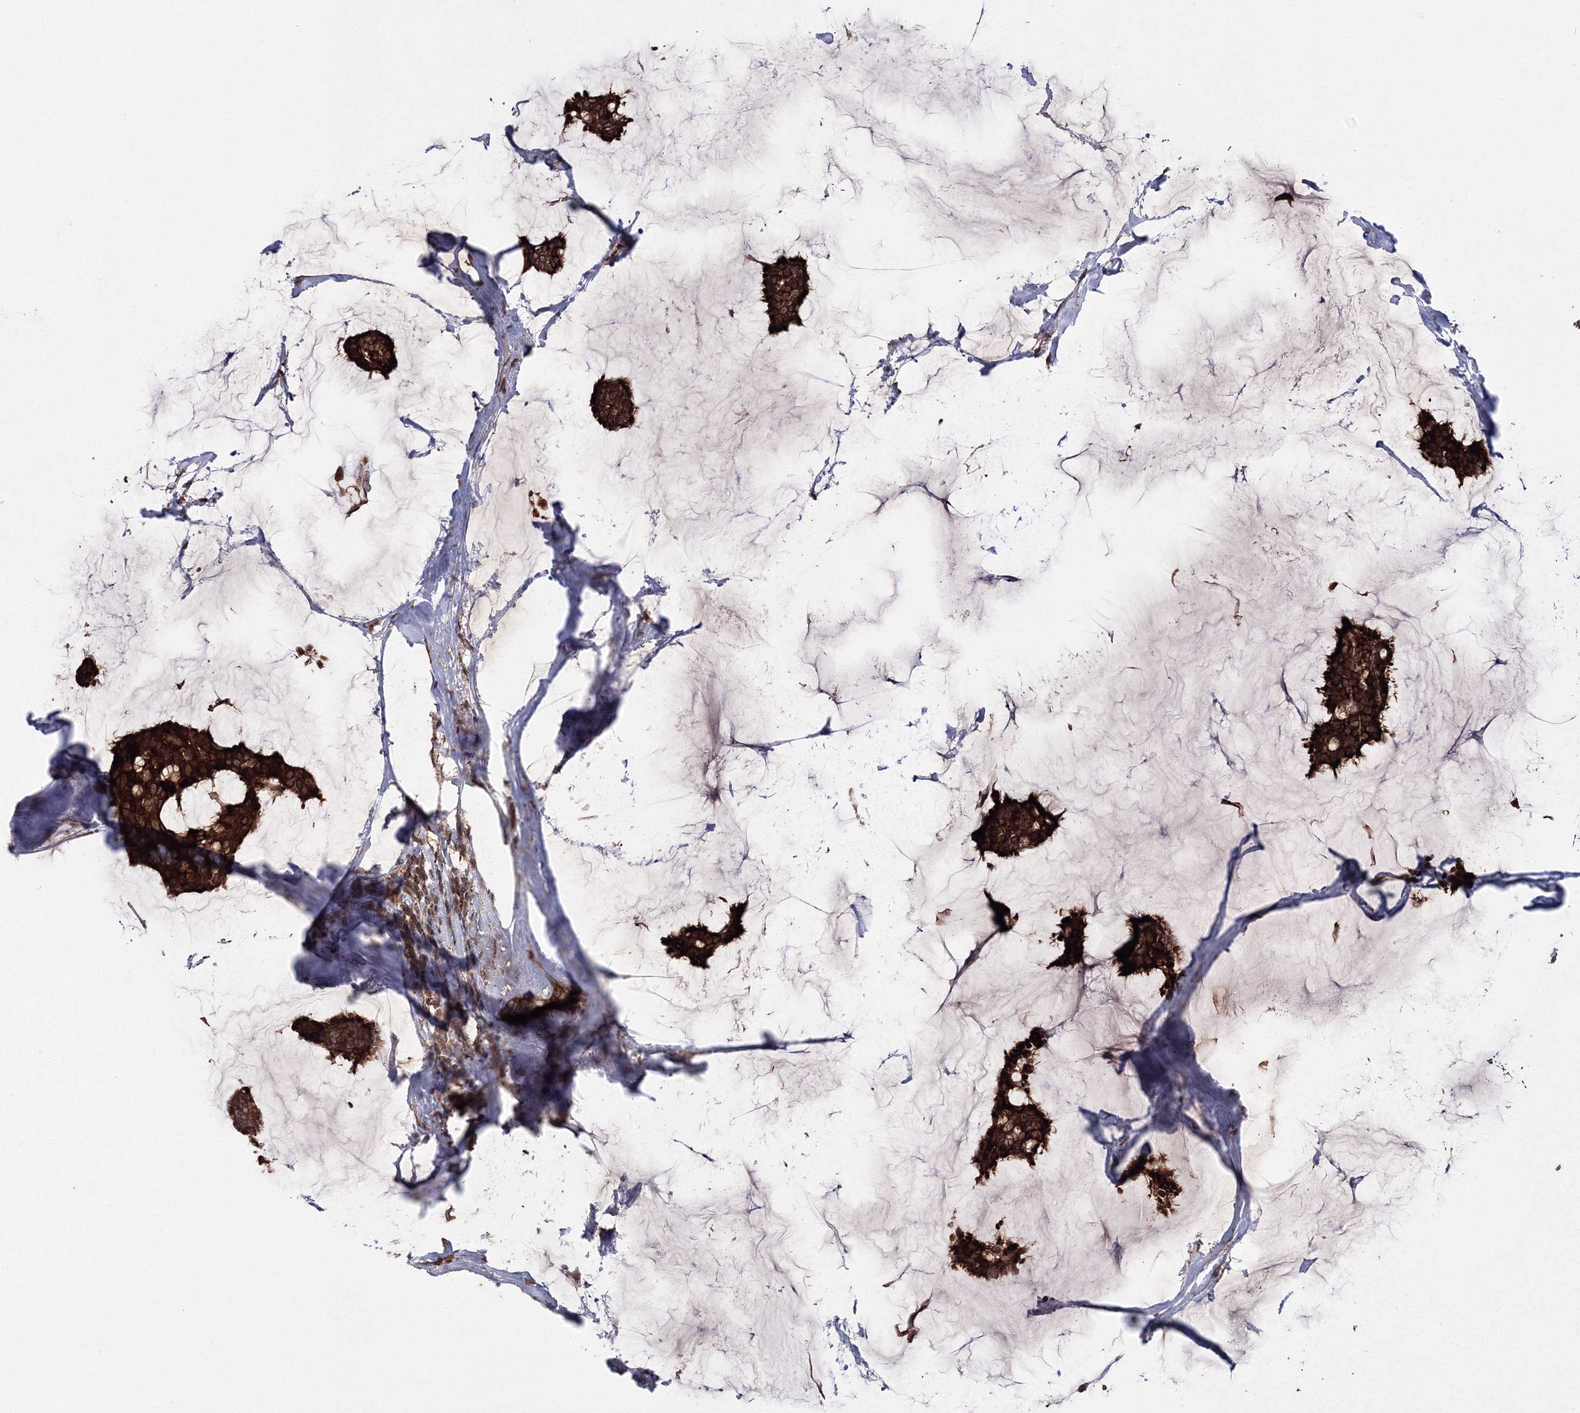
{"staining": {"intensity": "strong", "quantity": ">75%", "location": "cytoplasmic/membranous"}, "tissue": "breast cancer", "cell_type": "Tumor cells", "image_type": "cancer", "snomed": [{"axis": "morphology", "description": "Duct carcinoma"}, {"axis": "topography", "description": "Breast"}], "caption": "This histopathology image shows immunohistochemistry (IHC) staining of human breast cancer (invasive ductal carcinoma), with high strong cytoplasmic/membranous staining in approximately >75% of tumor cells.", "gene": "DDO", "patient": {"sex": "female", "age": 93}}